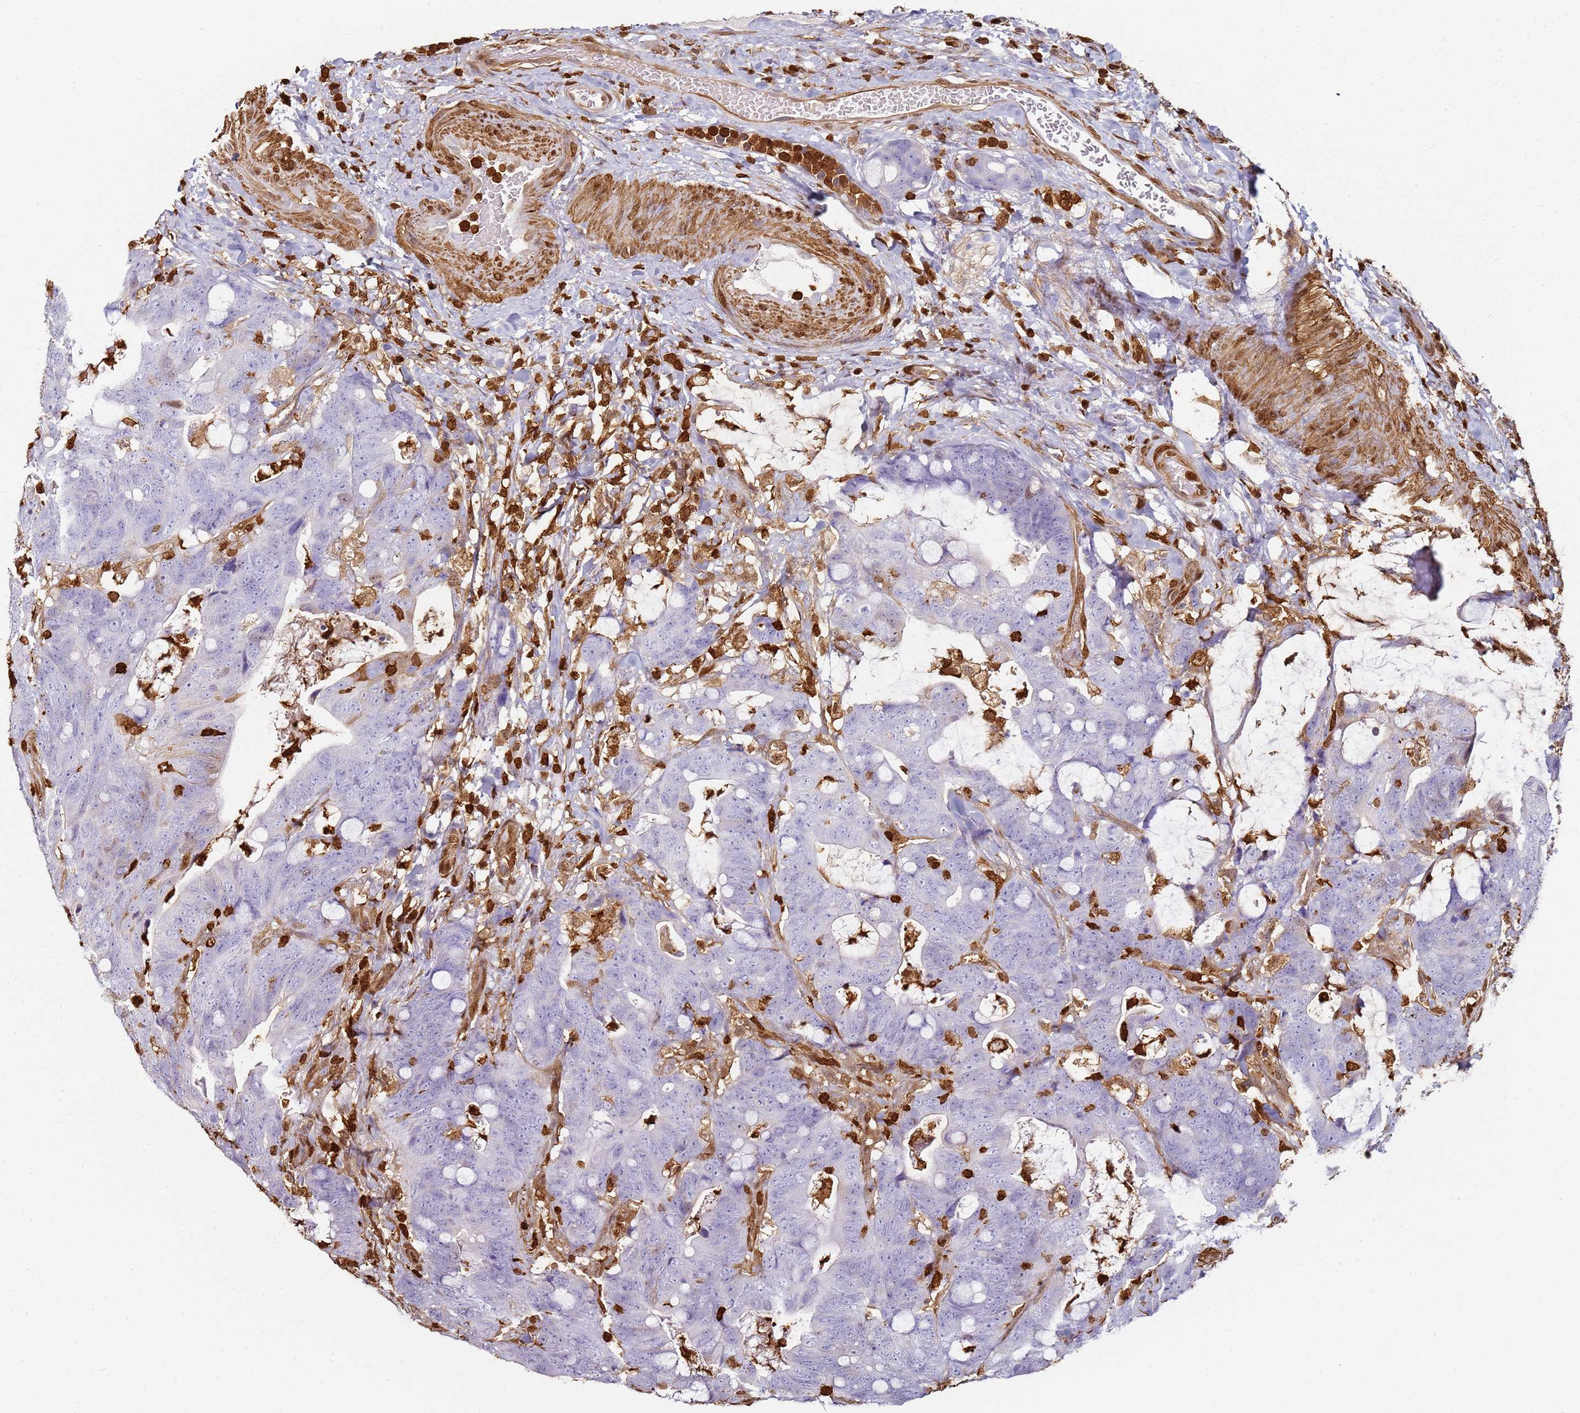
{"staining": {"intensity": "negative", "quantity": "none", "location": "none"}, "tissue": "colorectal cancer", "cell_type": "Tumor cells", "image_type": "cancer", "snomed": [{"axis": "morphology", "description": "Adenocarcinoma, NOS"}, {"axis": "topography", "description": "Colon"}], "caption": "This is an immunohistochemistry image of adenocarcinoma (colorectal). There is no positivity in tumor cells.", "gene": "S100A4", "patient": {"sex": "female", "age": 82}}